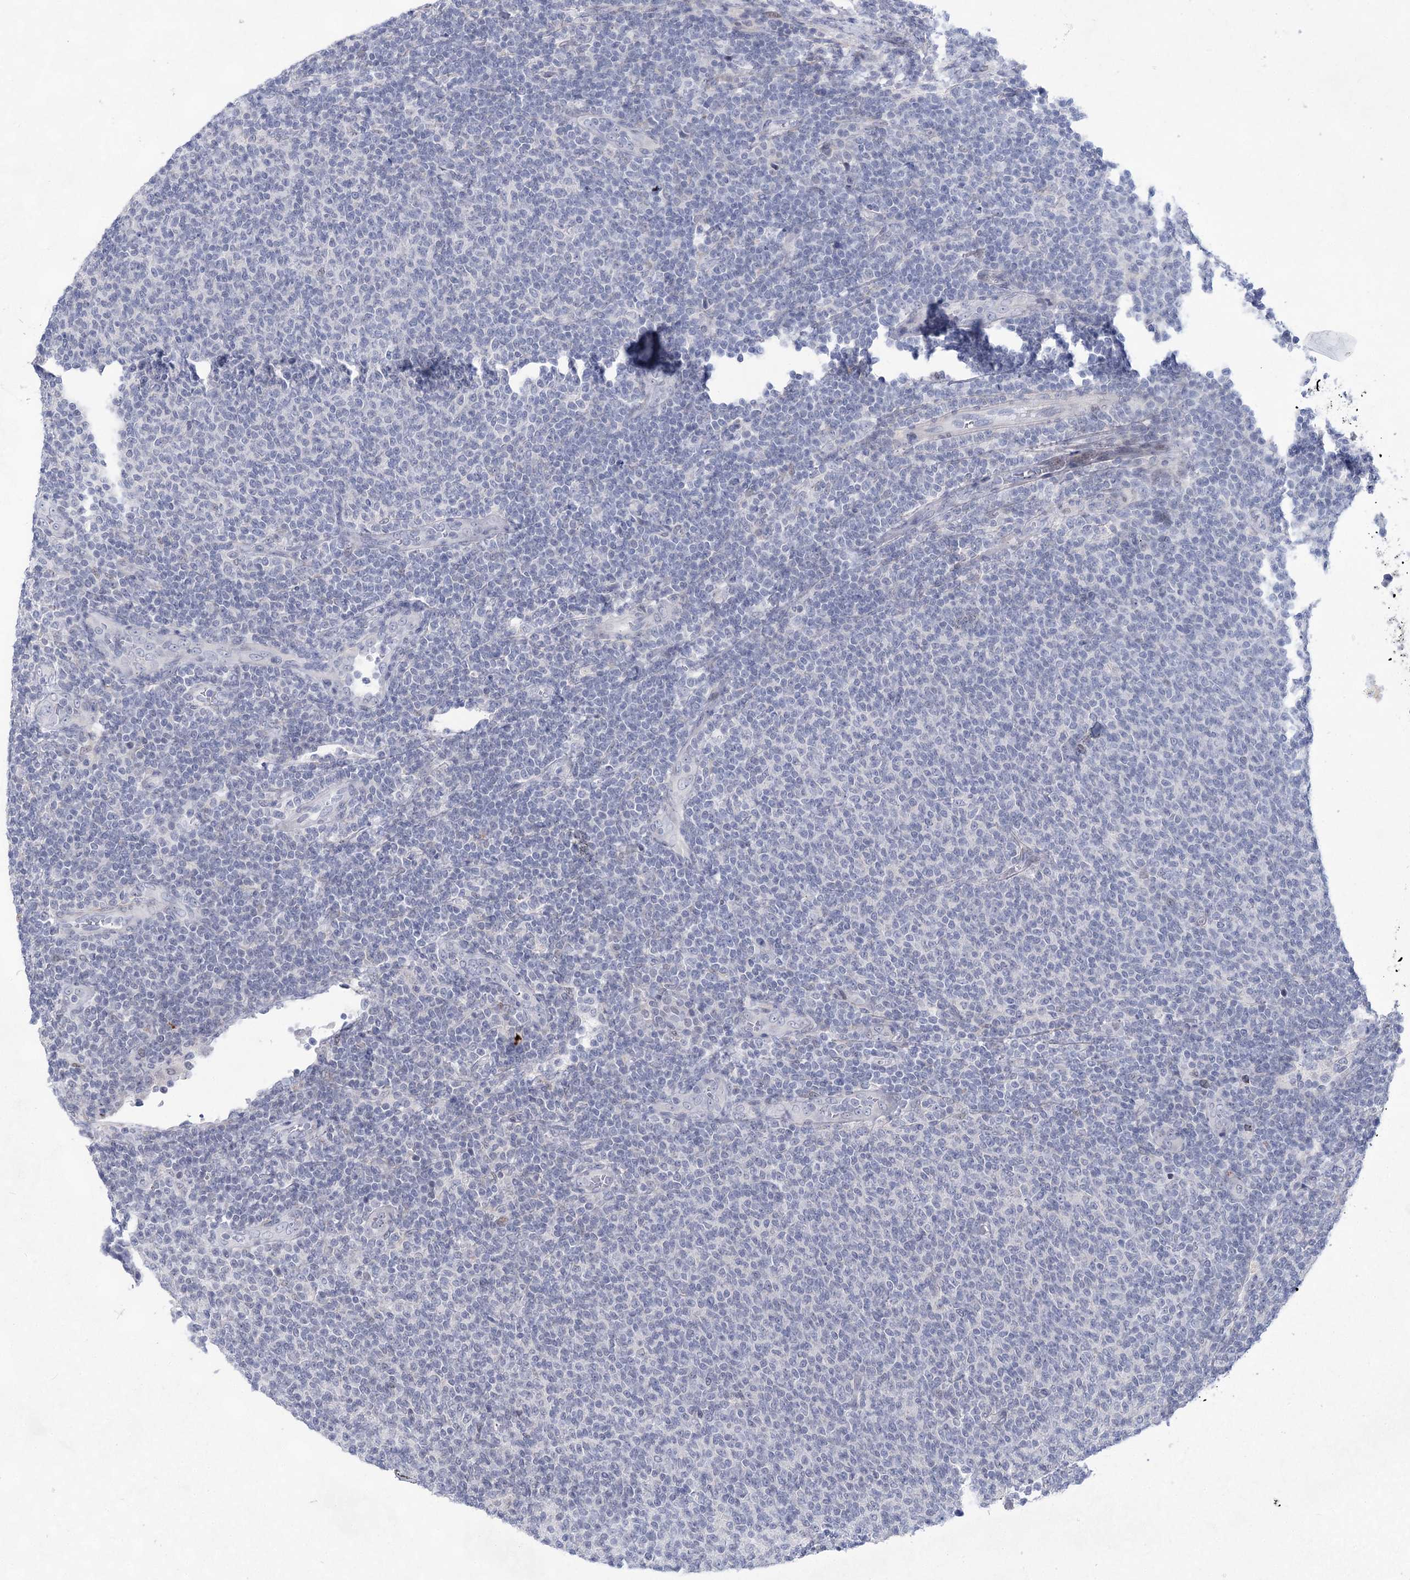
{"staining": {"intensity": "negative", "quantity": "none", "location": "none"}, "tissue": "lymphoma", "cell_type": "Tumor cells", "image_type": "cancer", "snomed": [{"axis": "morphology", "description": "Malignant lymphoma, non-Hodgkin's type, Low grade"}, {"axis": "topography", "description": "Lymph node"}], "caption": "Immunohistochemical staining of malignant lymphoma, non-Hodgkin's type (low-grade) demonstrates no significant staining in tumor cells.", "gene": "UGDH", "patient": {"sex": "male", "age": 66}}